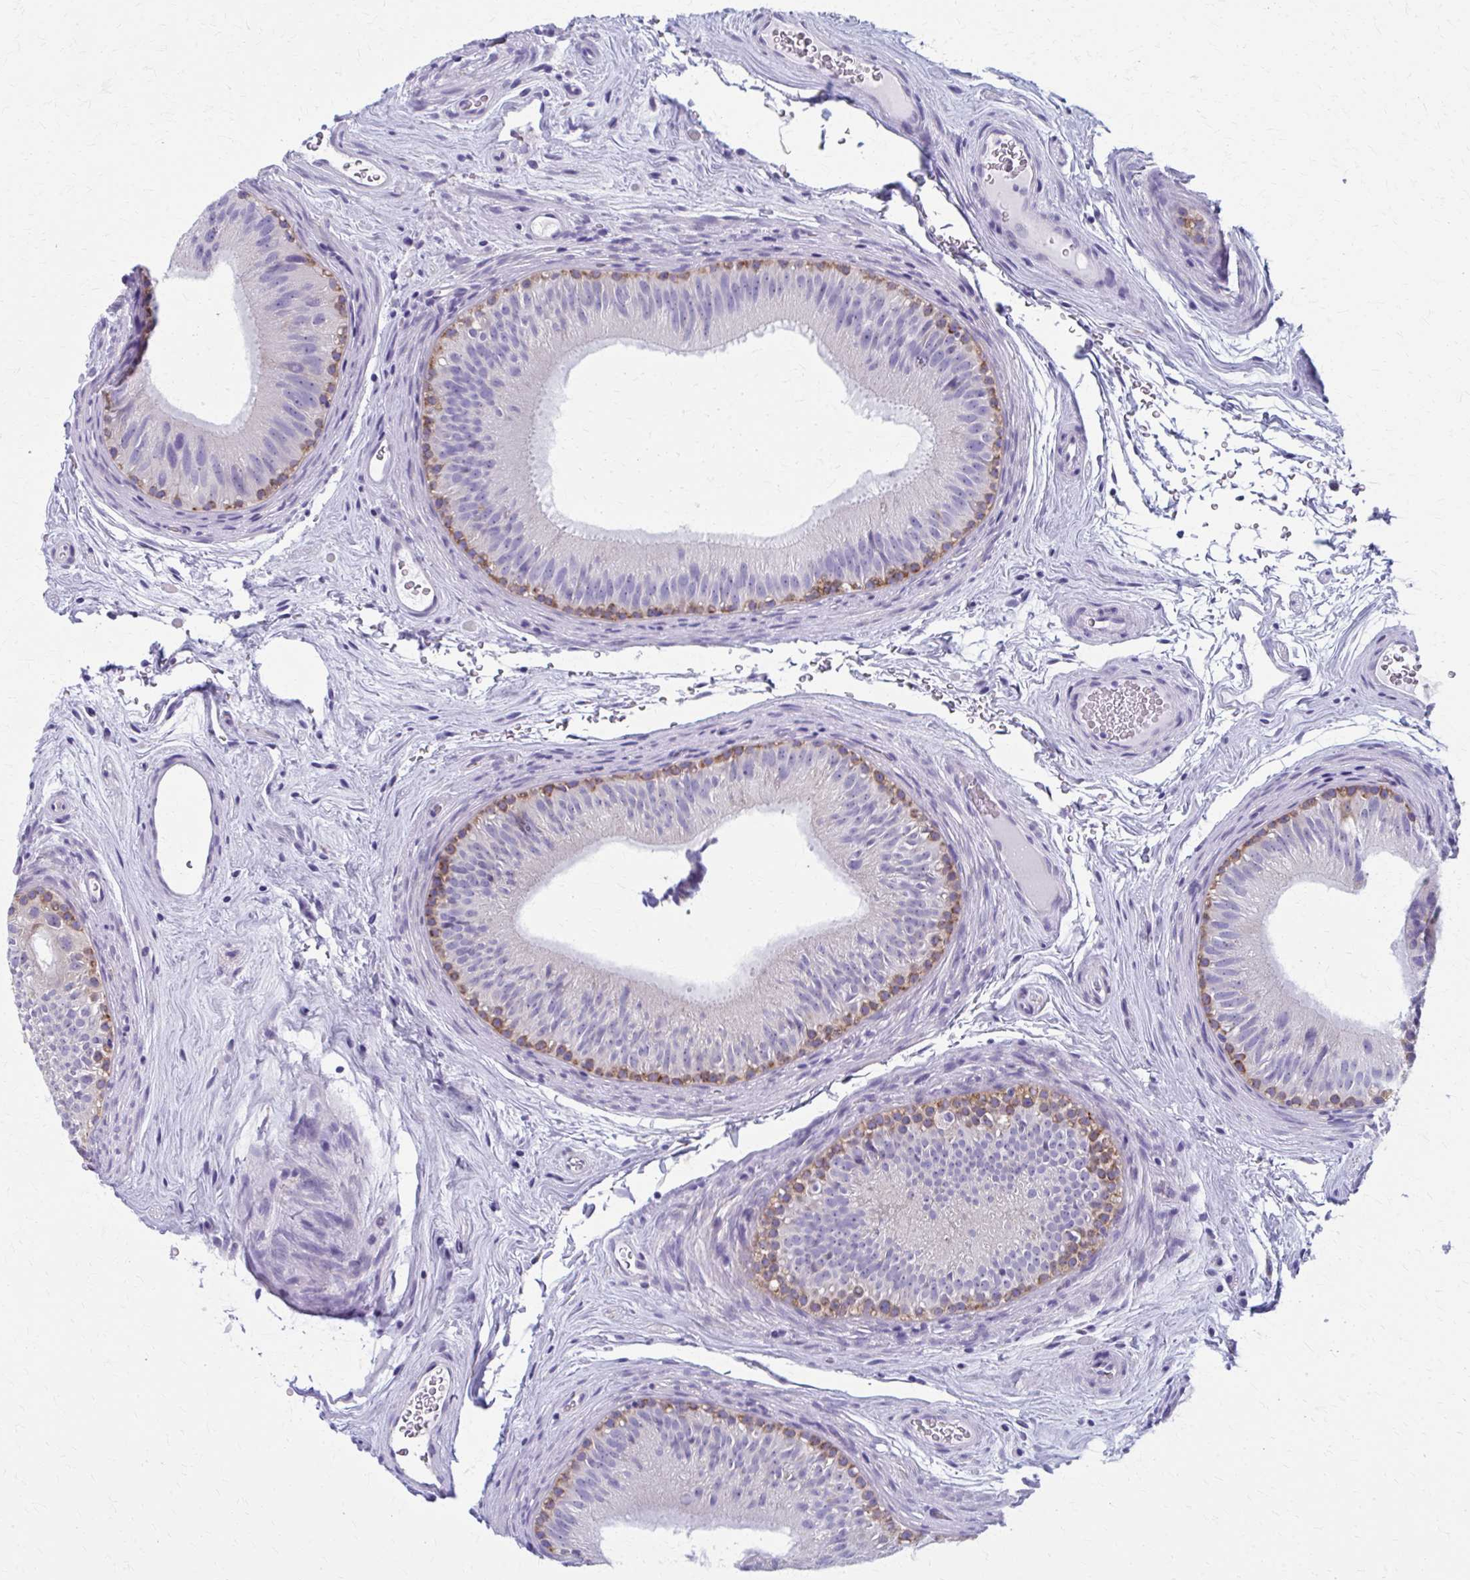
{"staining": {"intensity": "strong", "quantity": "<25%", "location": "cytoplasmic/membranous"}, "tissue": "epididymis", "cell_type": "Glandular cells", "image_type": "normal", "snomed": [{"axis": "morphology", "description": "Normal tissue, NOS"}, {"axis": "topography", "description": "Epididymis"}], "caption": "Immunohistochemical staining of benign human epididymis shows medium levels of strong cytoplasmic/membranous positivity in approximately <25% of glandular cells. Using DAB (3,3'-diaminobenzidine) (brown) and hematoxylin (blue) stains, captured at high magnification using brightfield microscopy.", "gene": "SPATS2L", "patient": {"sex": "male", "age": 44}}